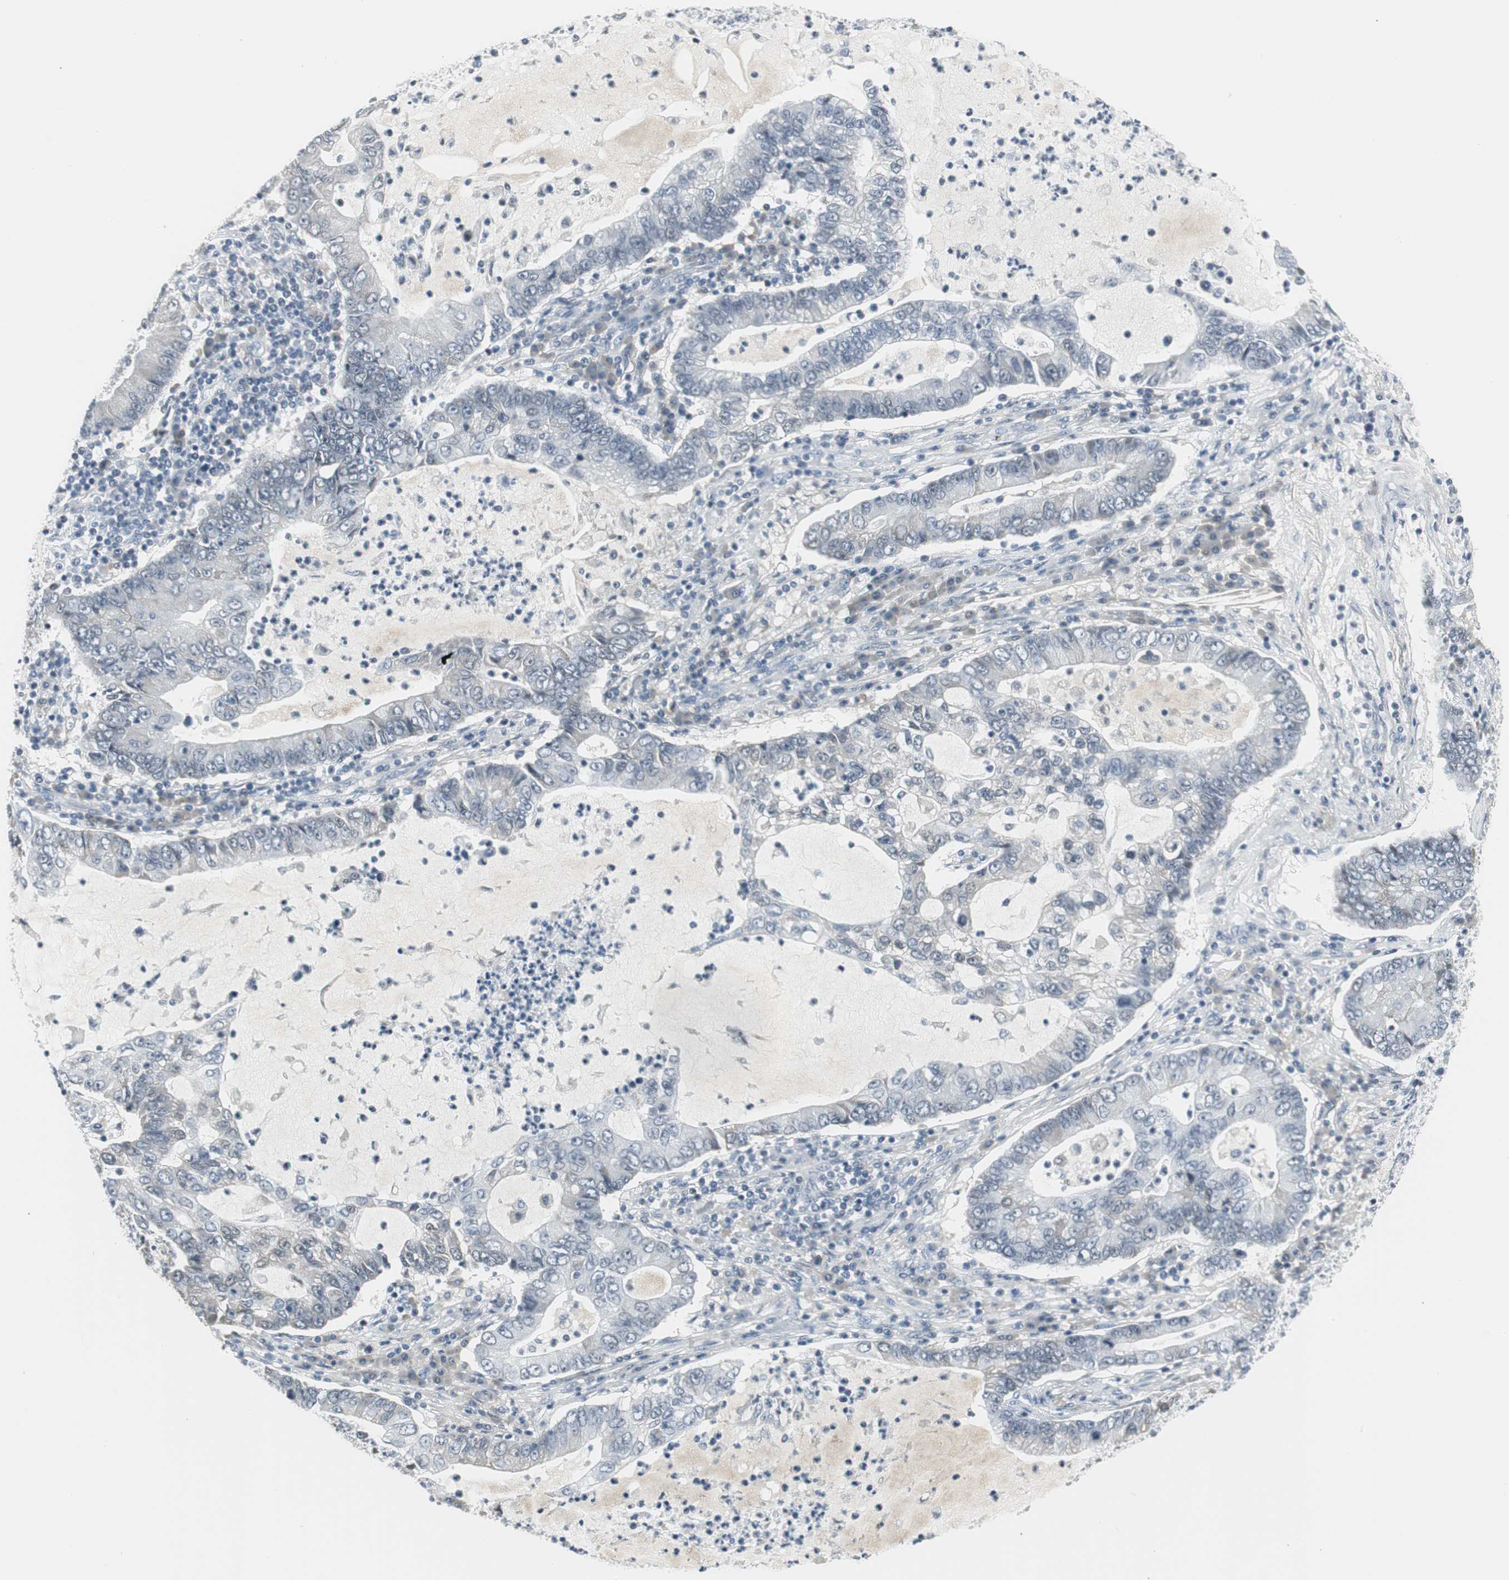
{"staining": {"intensity": "negative", "quantity": "none", "location": "none"}, "tissue": "lung cancer", "cell_type": "Tumor cells", "image_type": "cancer", "snomed": [{"axis": "morphology", "description": "Adenocarcinoma, NOS"}, {"axis": "topography", "description": "Lung"}], "caption": "This image is of lung adenocarcinoma stained with immunohistochemistry (IHC) to label a protein in brown with the nuclei are counter-stained blue. There is no expression in tumor cells.", "gene": "ZBTB7B", "patient": {"sex": "female", "age": 51}}